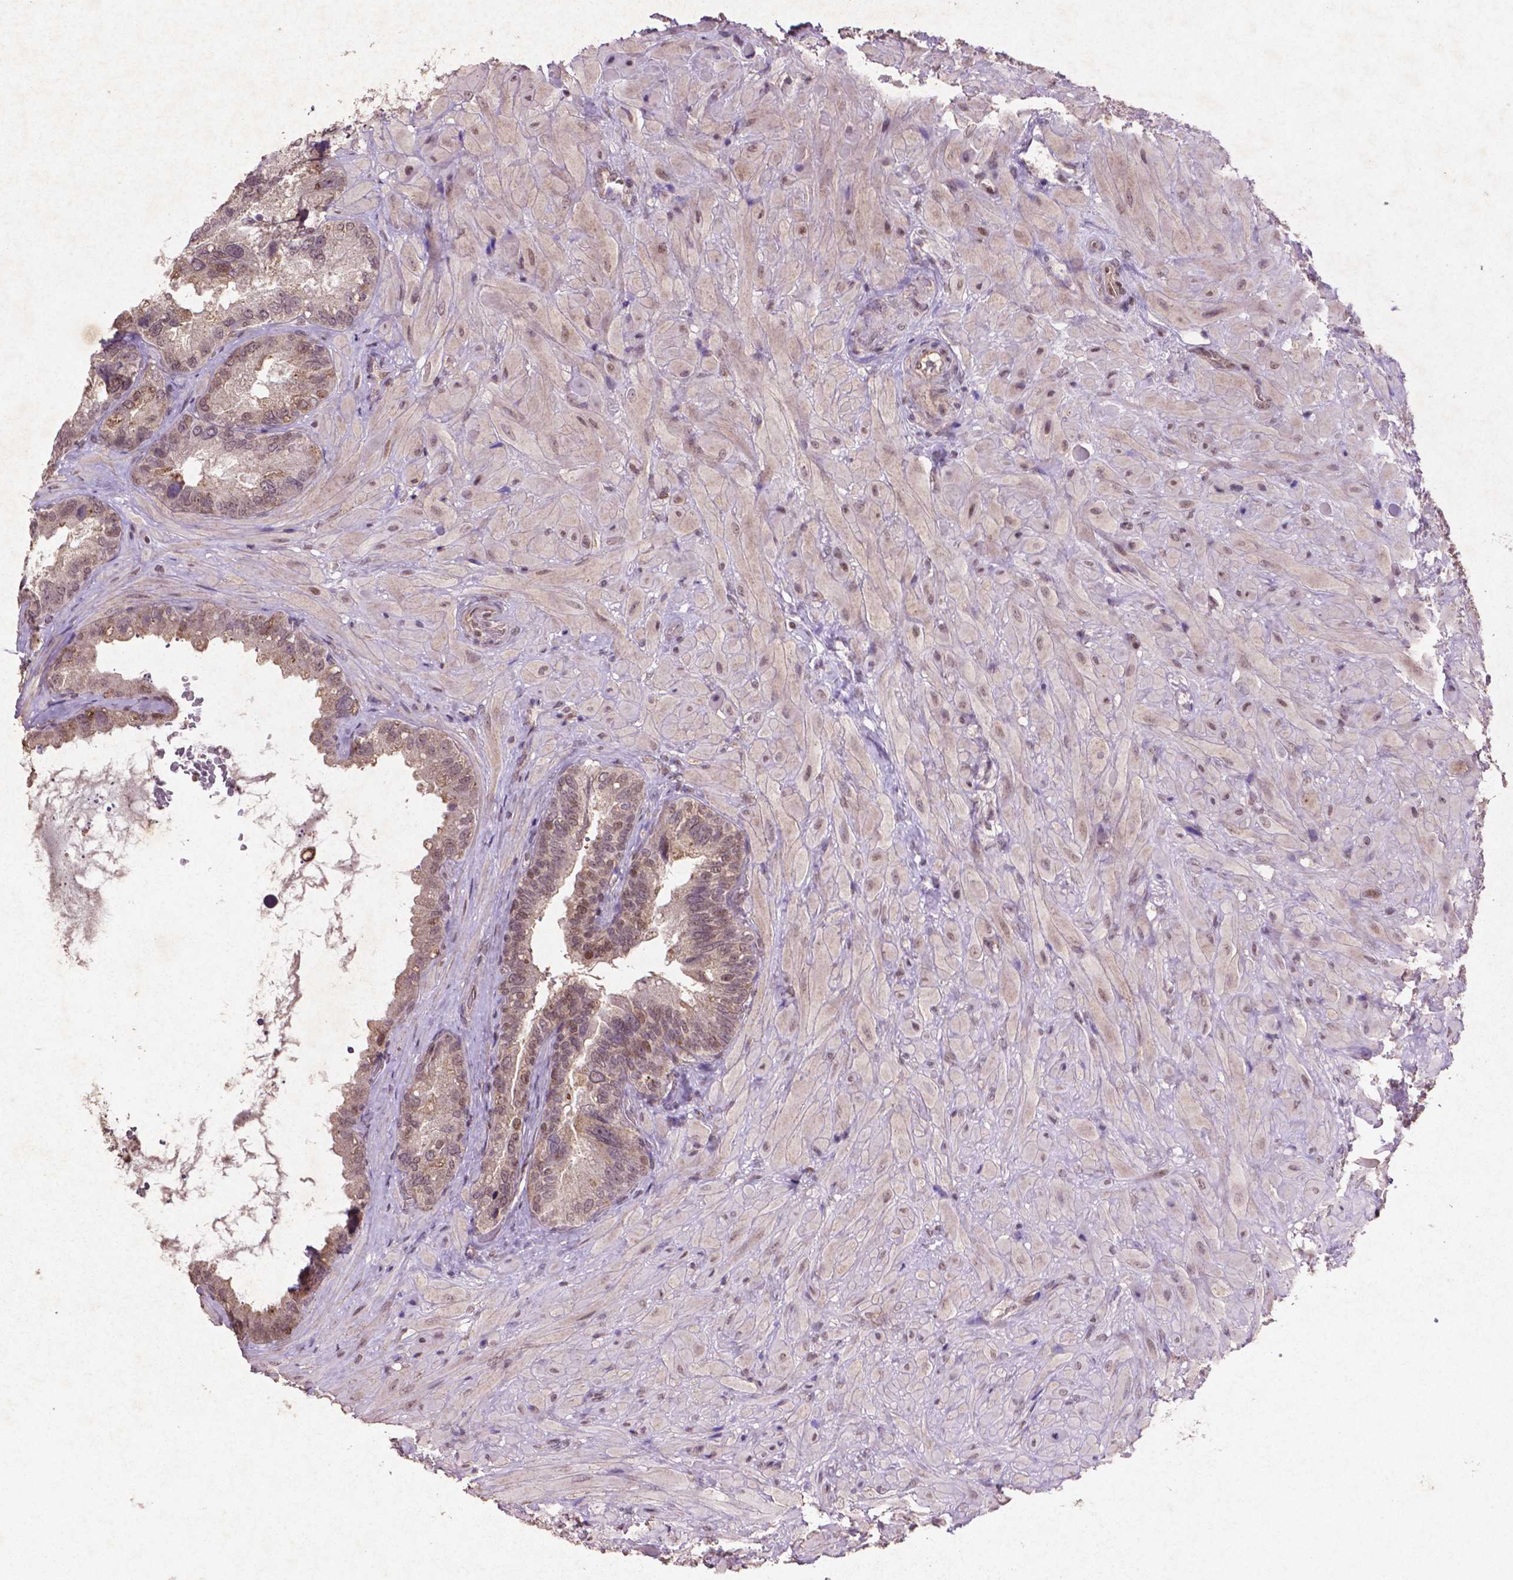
{"staining": {"intensity": "negative", "quantity": "none", "location": "none"}, "tissue": "seminal vesicle", "cell_type": "Glandular cells", "image_type": "normal", "snomed": [{"axis": "morphology", "description": "Normal tissue, NOS"}, {"axis": "topography", "description": "Seminal veicle"}], "caption": "This is an immunohistochemistry image of benign seminal vesicle. There is no staining in glandular cells.", "gene": "GLRX", "patient": {"sex": "male", "age": 69}}